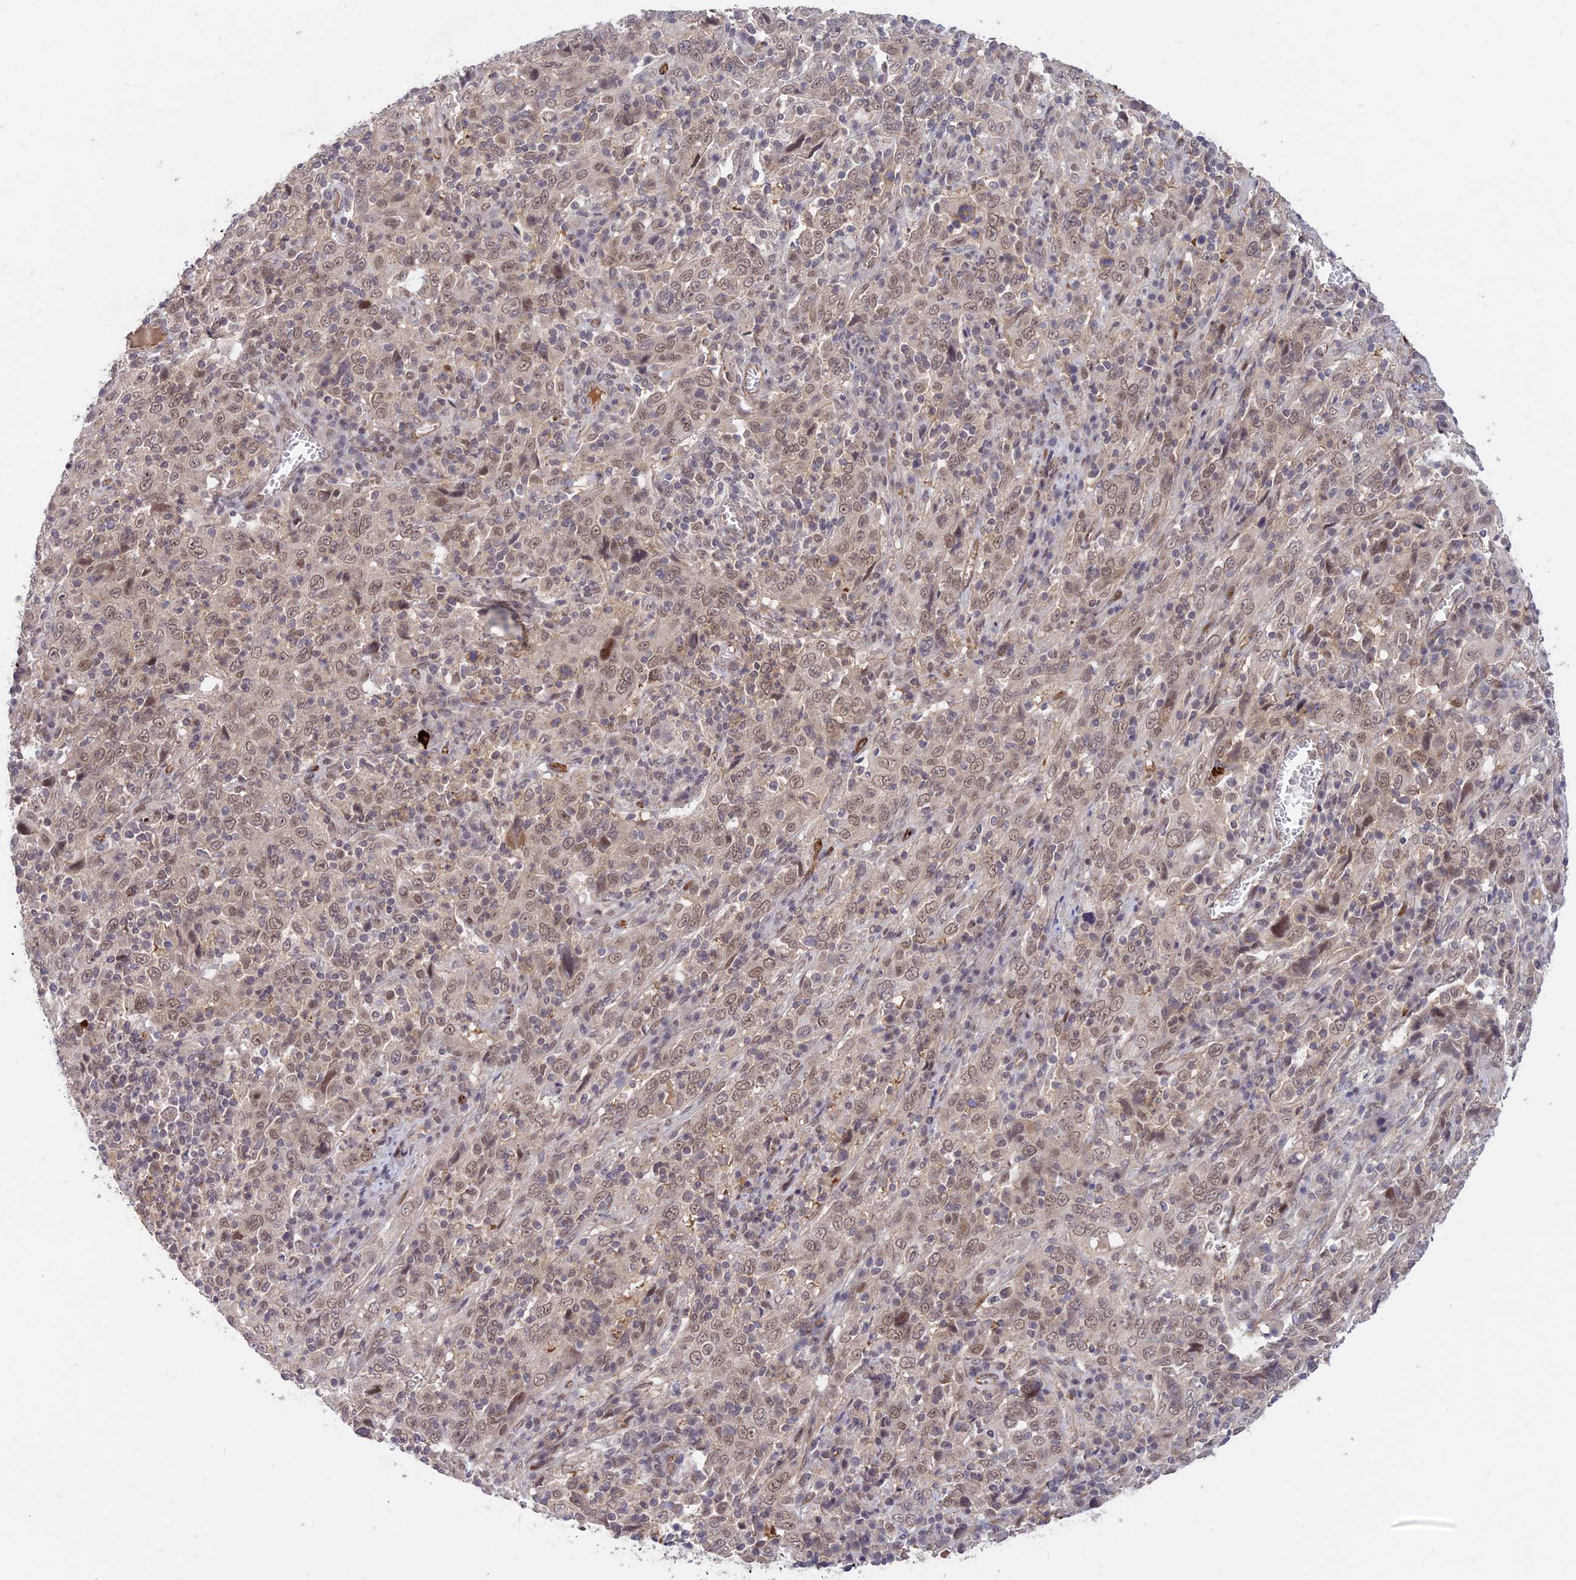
{"staining": {"intensity": "weak", "quantity": ">75%", "location": "nuclear"}, "tissue": "cervical cancer", "cell_type": "Tumor cells", "image_type": "cancer", "snomed": [{"axis": "morphology", "description": "Squamous cell carcinoma, NOS"}, {"axis": "topography", "description": "Cervix"}], "caption": "Cervical squamous cell carcinoma stained for a protein (brown) displays weak nuclear positive expression in approximately >75% of tumor cells.", "gene": "ZNF85", "patient": {"sex": "female", "age": 46}}